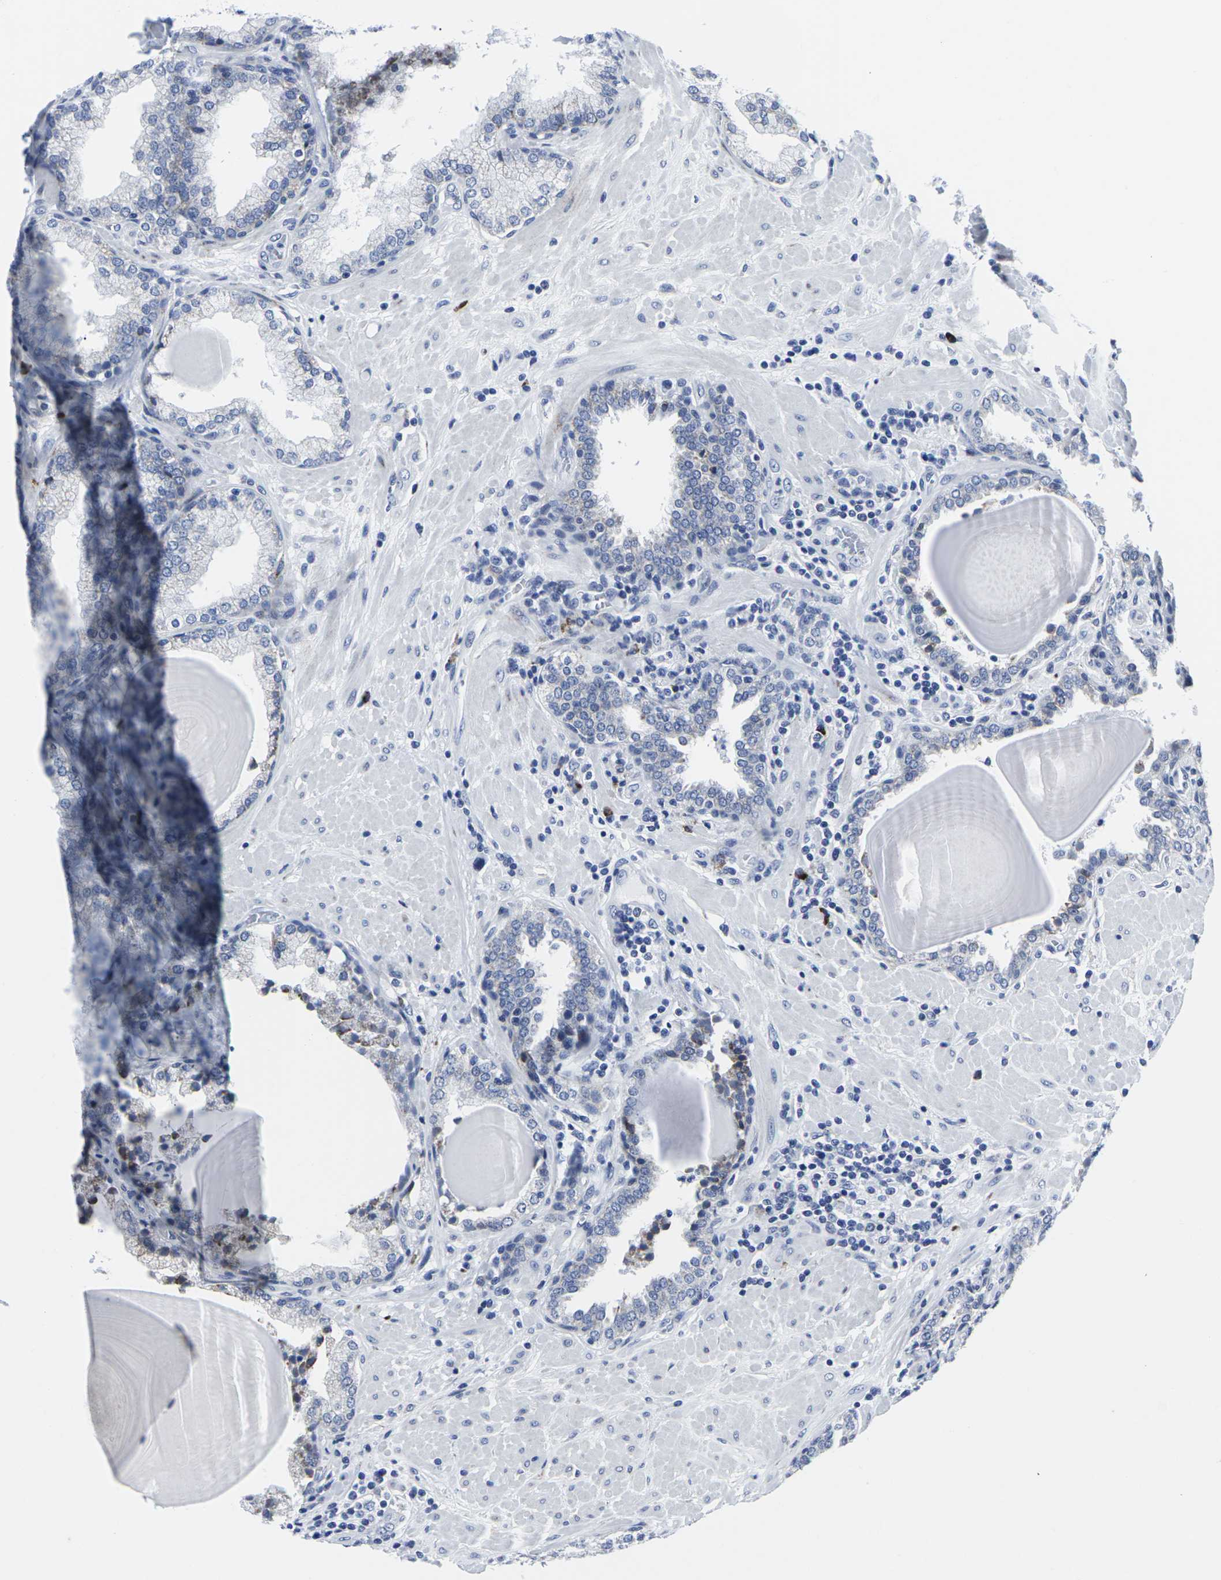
{"staining": {"intensity": "negative", "quantity": "none", "location": "none"}, "tissue": "prostate", "cell_type": "Glandular cells", "image_type": "normal", "snomed": [{"axis": "morphology", "description": "Normal tissue, NOS"}, {"axis": "topography", "description": "Prostate"}], "caption": "This is a histopathology image of immunohistochemistry (IHC) staining of normal prostate, which shows no positivity in glandular cells.", "gene": "RPN1", "patient": {"sex": "male", "age": 51}}